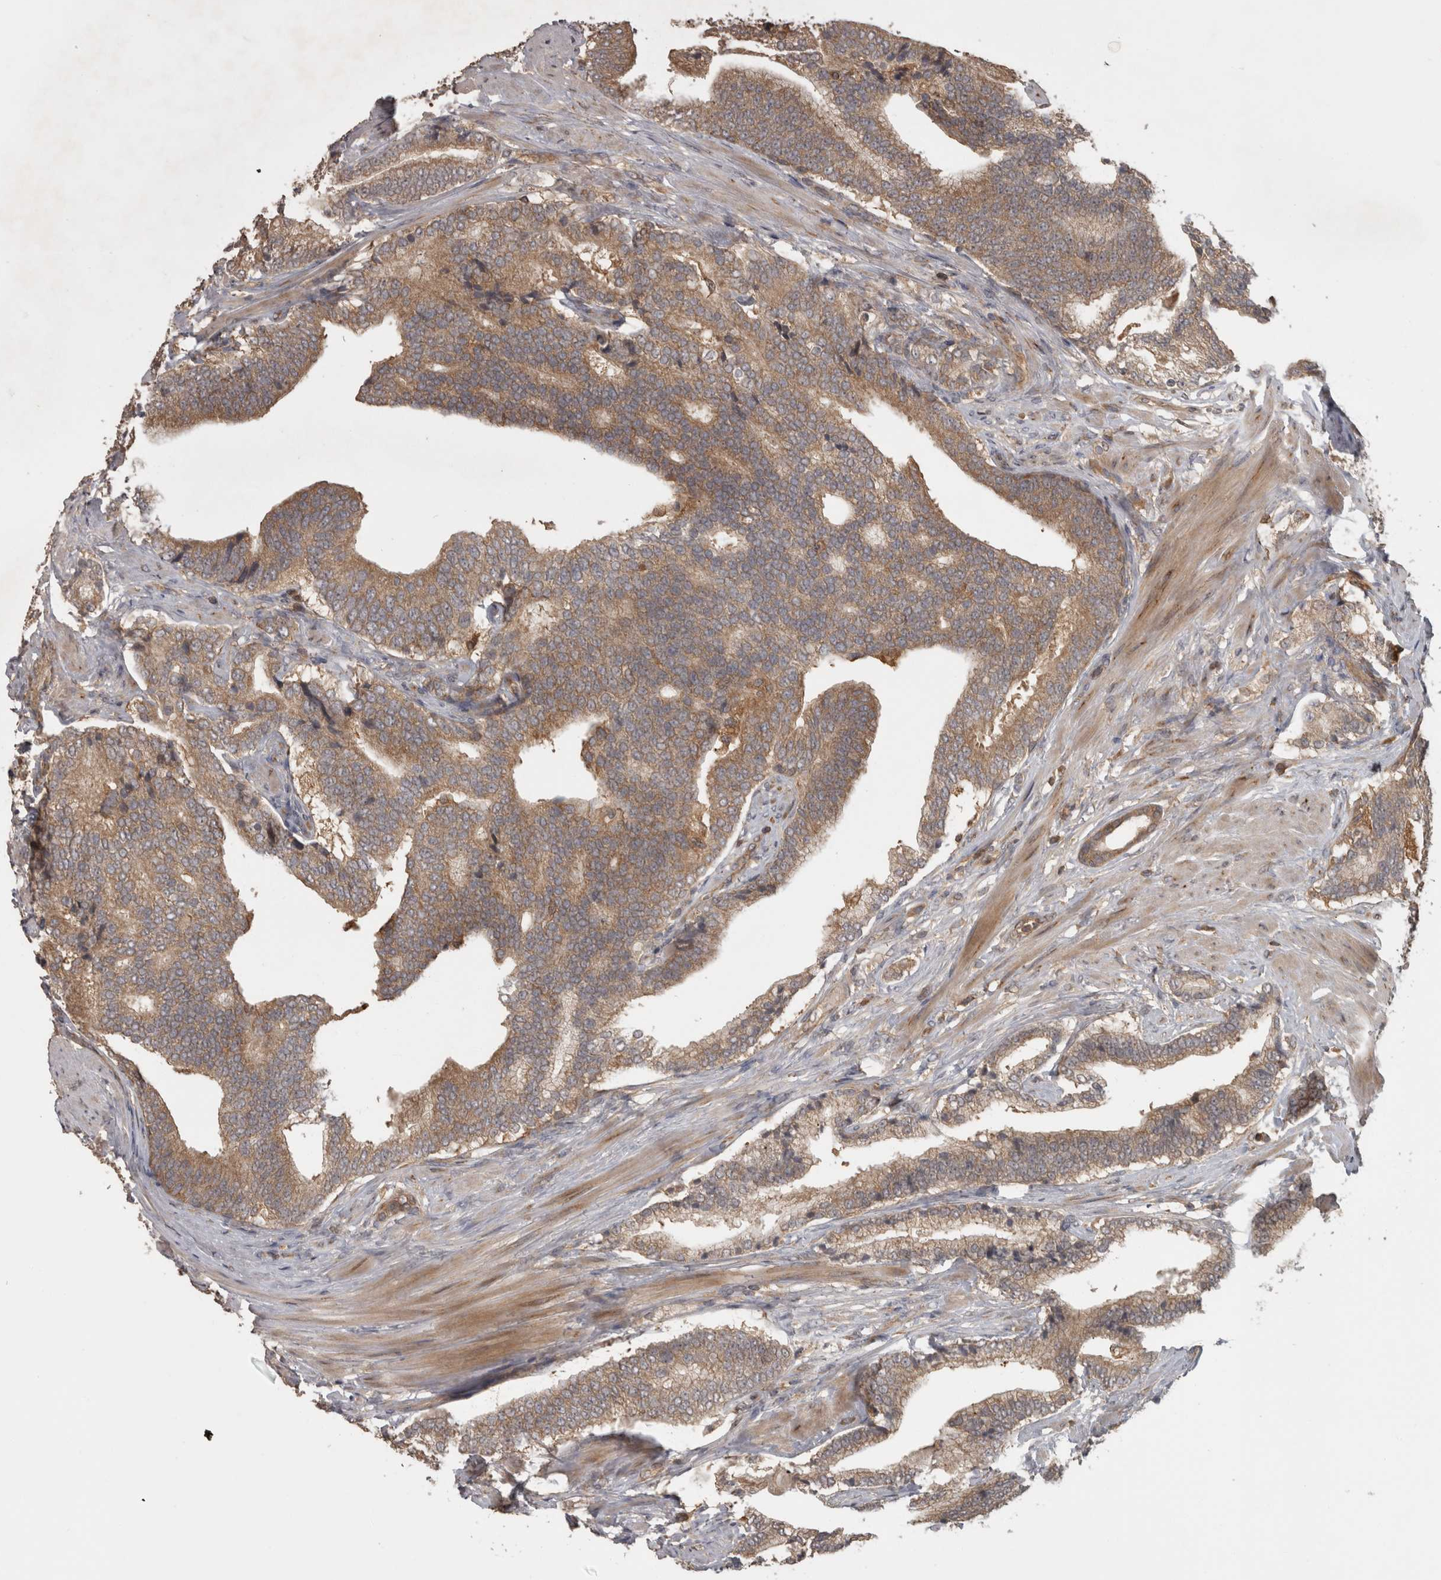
{"staining": {"intensity": "moderate", "quantity": ">75%", "location": "cytoplasmic/membranous"}, "tissue": "prostate cancer", "cell_type": "Tumor cells", "image_type": "cancer", "snomed": [{"axis": "morphology", "description": "Adenocarcinoma, High grade"}, {"axis": "topography", "description": "Prostate"}], "caption": "The micrograph demonstrates staining of adenocarcinoma (high-grade) (prostate), revealing moderate cytoplasmic/membranous protein positivity (brown color) within tumor cells.", "gene": "MICU3", "patient": {"sex": "male", "age": 55}}